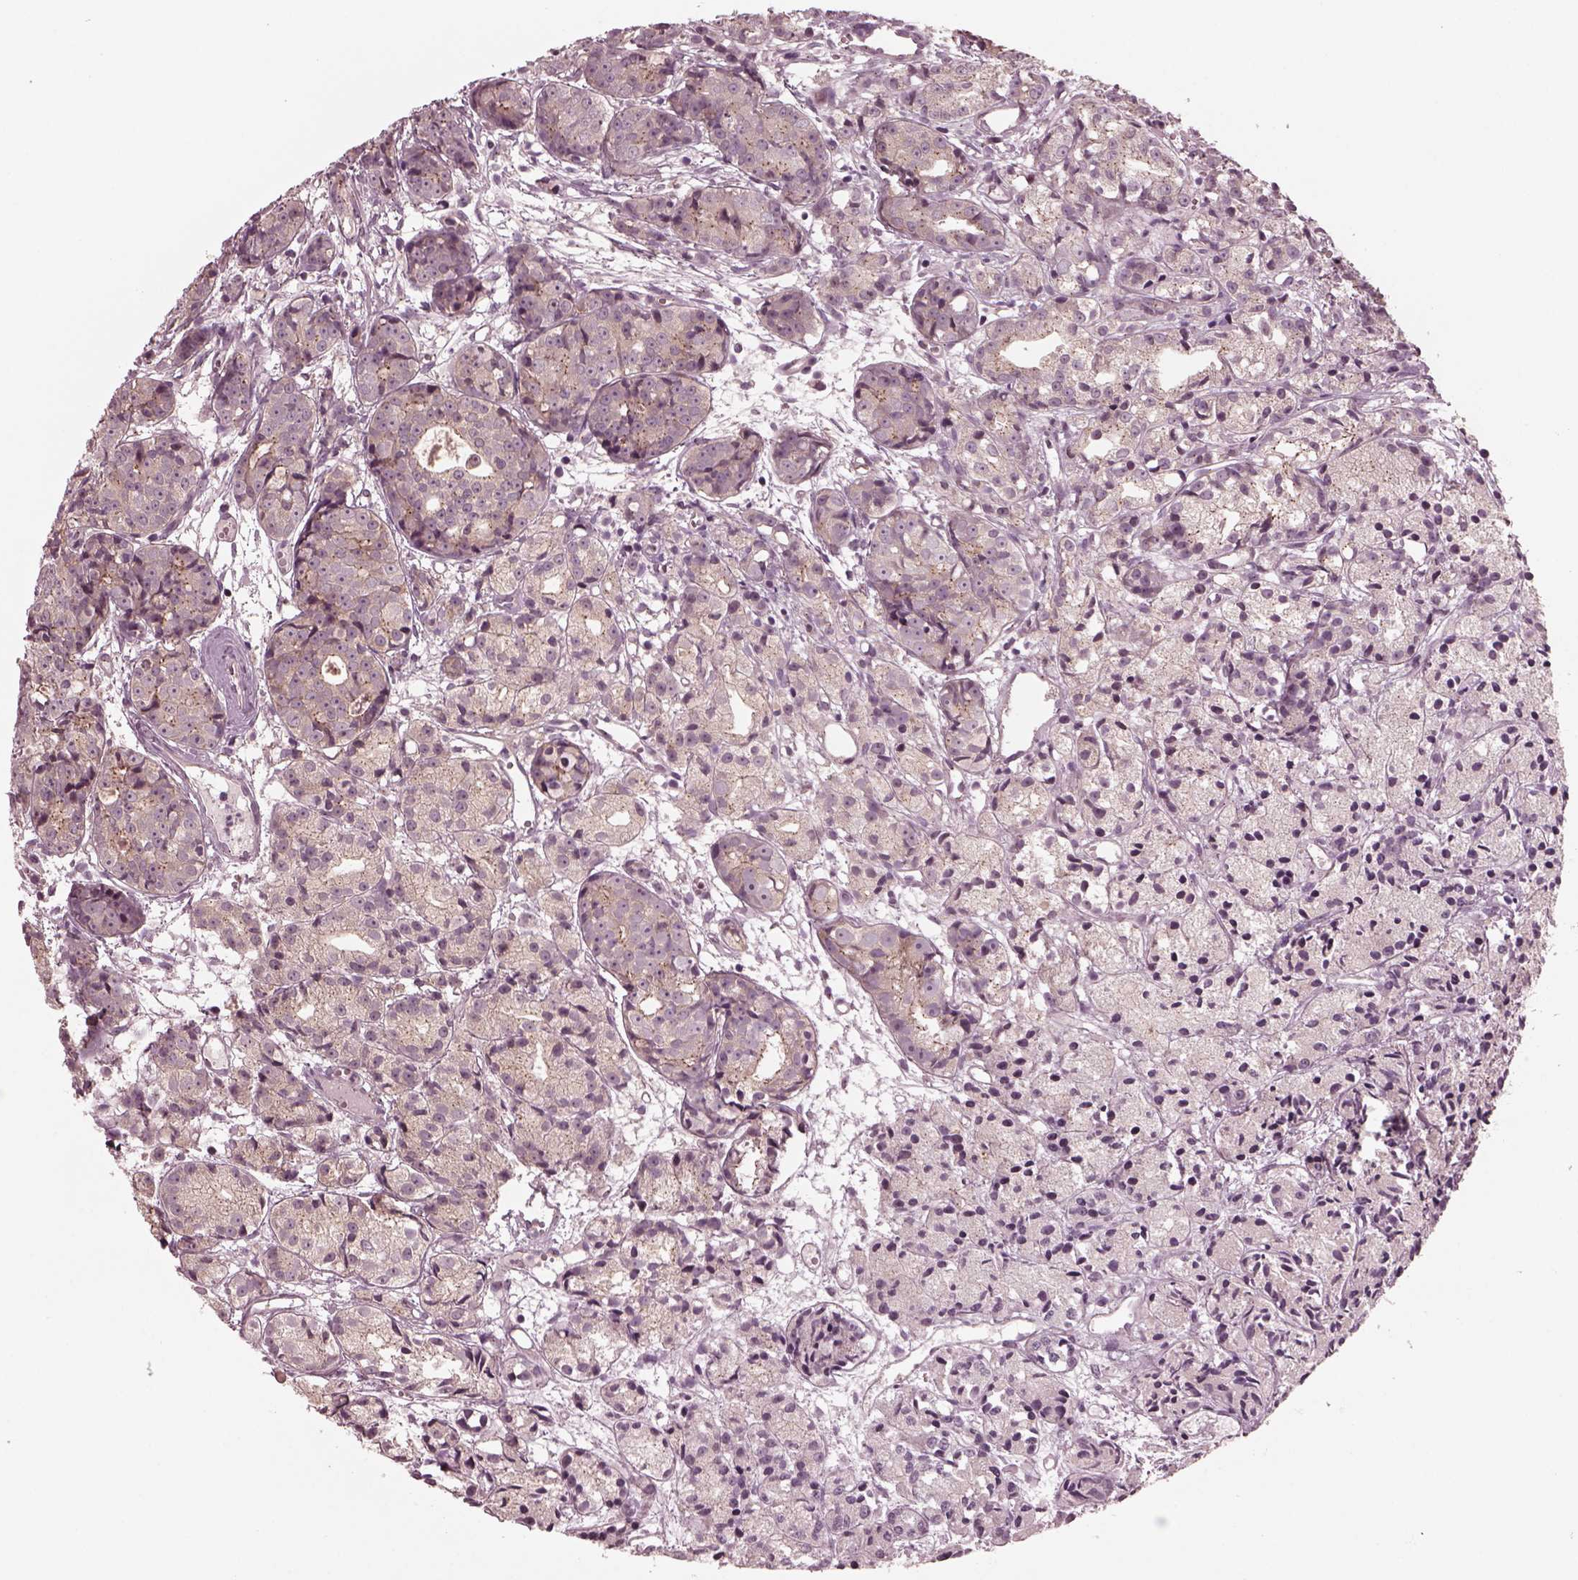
{"staining": {"intensity": "weak", "quantity": "<25%", "location": "cytoplasmic/membranous"}, "tissue": "prostate cancer", "cell_type": "Tumor cells", "image_type": "cancer", "snomed": [{"axis": "morphology", "description": "Adenocarcinoma, Medium grade"}, {"axis": "topography", "description": "Prostate"}], "caption": "This photomicrograph is of medium-grade adenocarcinoma (prostate) stained with immunohistochemistry (IHC) to label a protein in brown with the nuclei are counter-stained blue. There is no expression in tumor cells.", "gene": "SAXO1", "patient": {"sex": "male", "age": 74}}